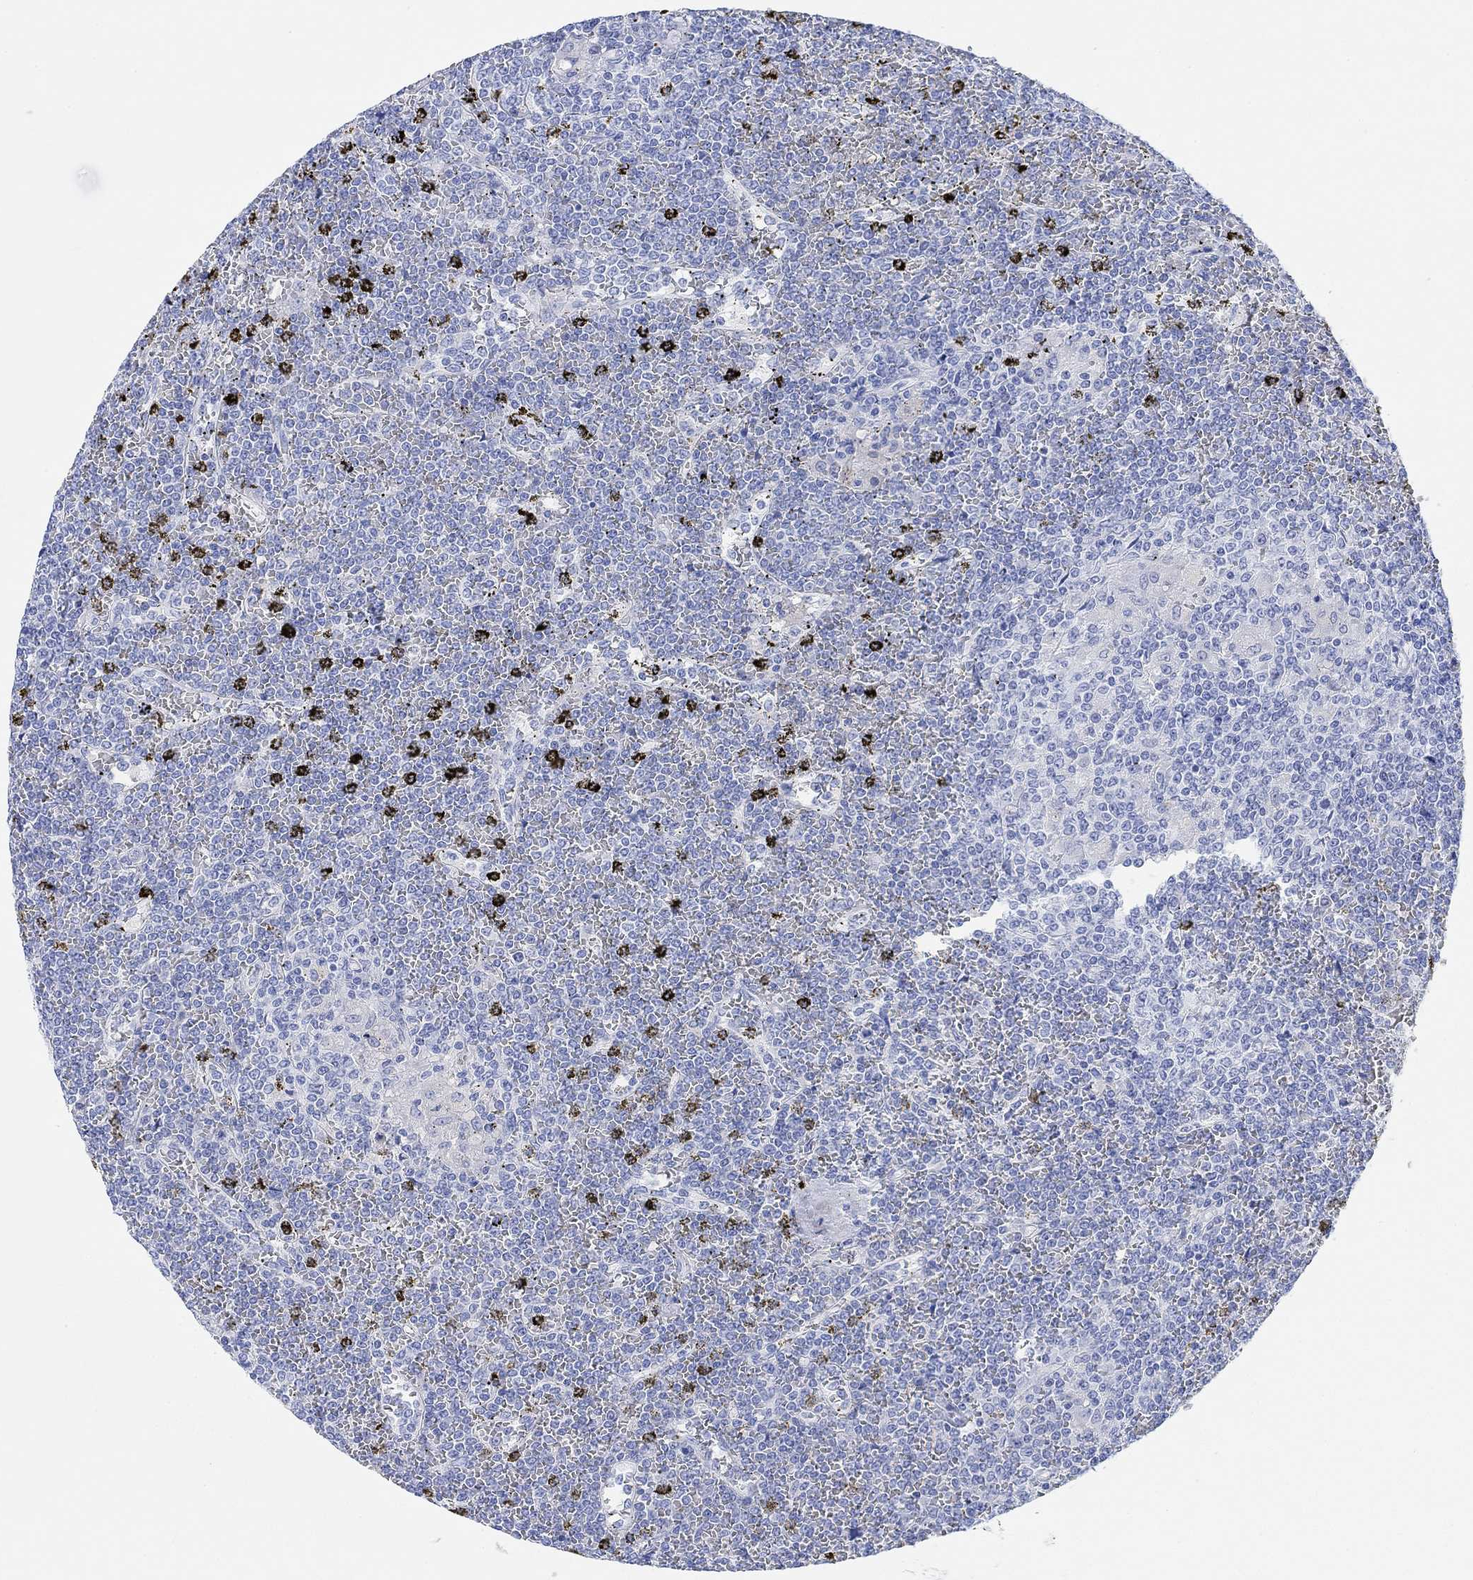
{"staining": {"intensity": "negative", "quantity": "none", "location": "none"}, "tissue": "lymphoma", "cell_type": "Tumor cells", "image_type": "cancer", "snomed": [{"axis": "morphology", "description": "Malignant lymphoma, non-Hodgkin's type, Low grade"}, {"axis": "topography", "description": "Spleen"}], "caption": "Immunohistochemistry of malignant lymphoma, non-Hodgkin's type (low-grade) exhibits no positivity in tumor cells.", "gene": "ANKRD33", "patient": {"sex": "female", "age": 19}}